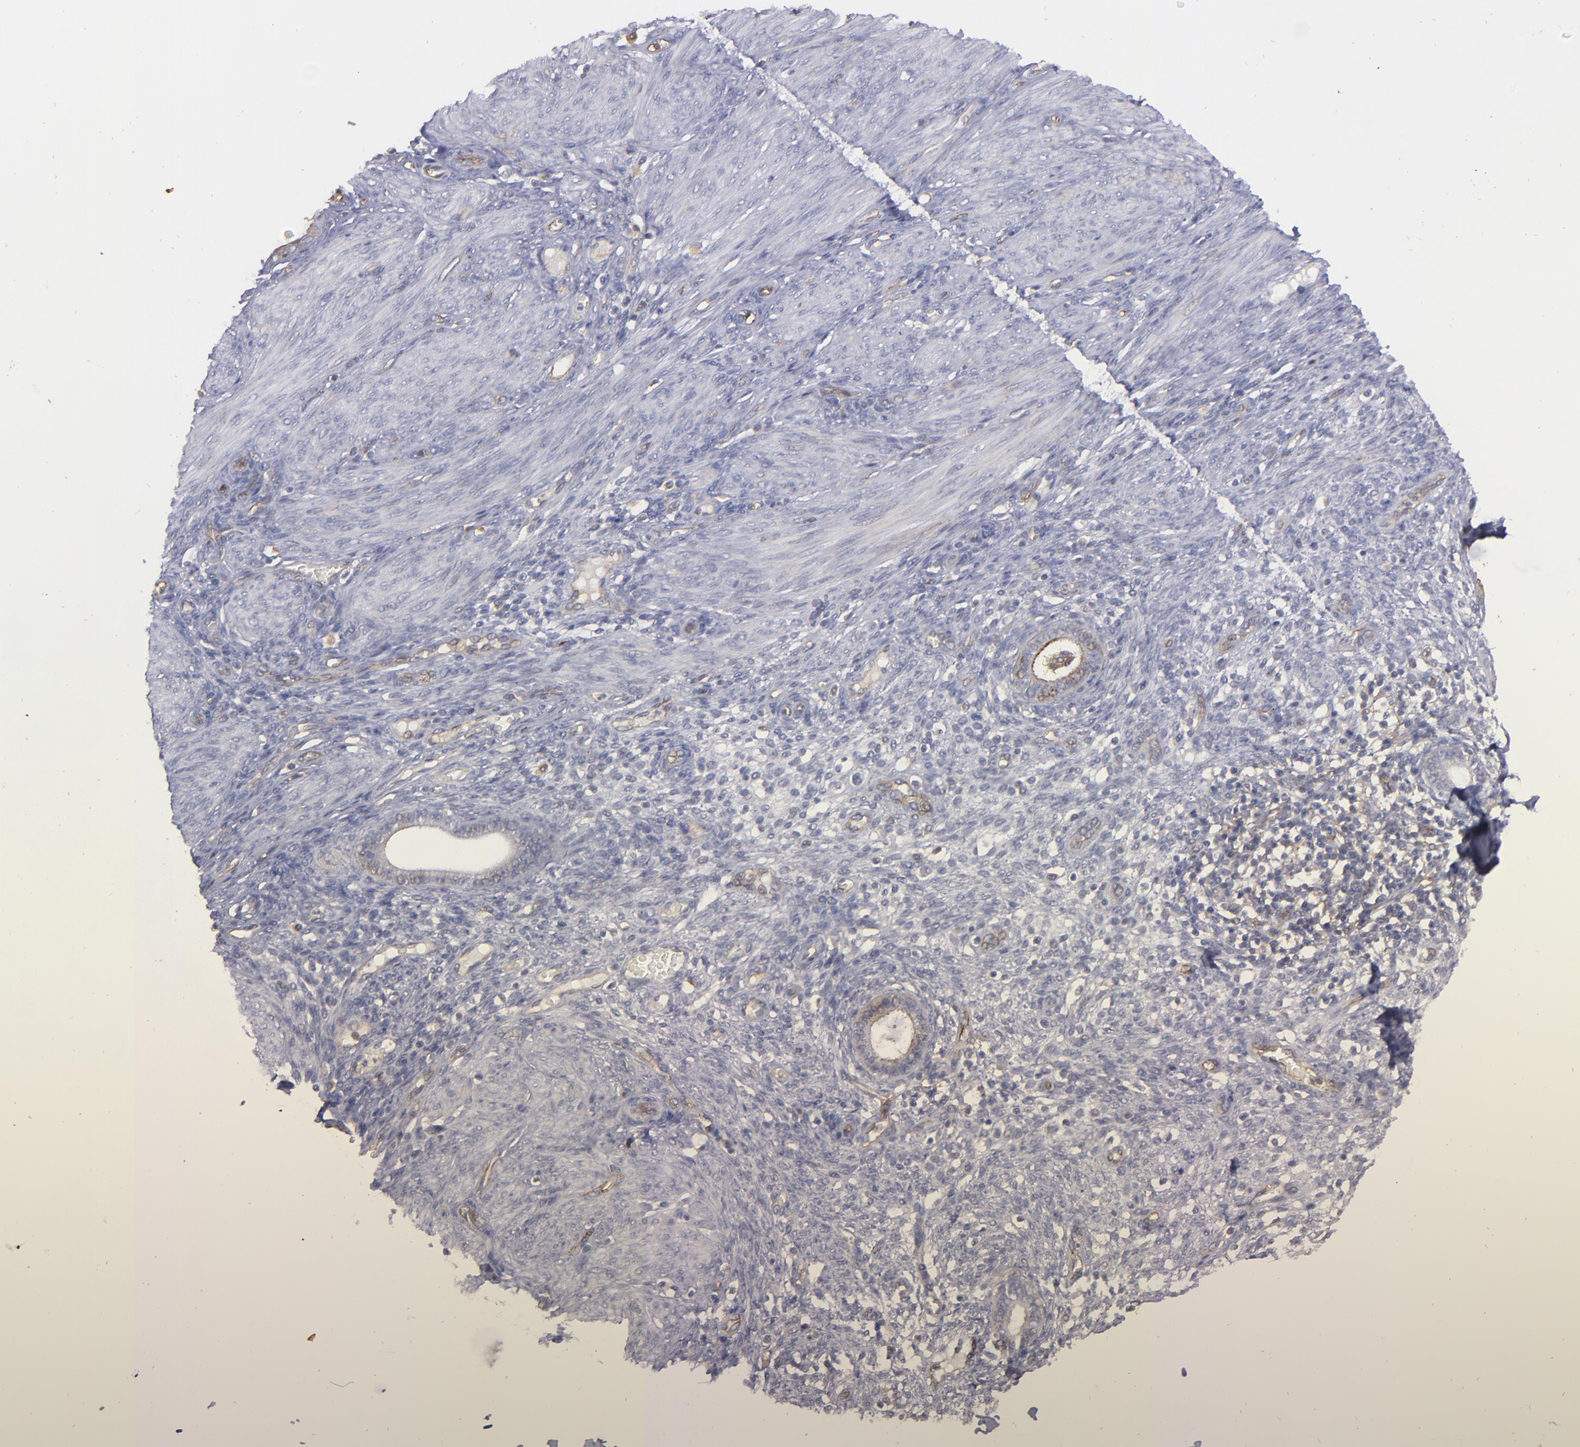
{"staining": {"intensity": "moderate", "quantity": "25%-75%", "location": "cytoplasmic/membranous"}, "tissue": "endometrium", "cell_type": "Cells in endometrial stroma", "image_type": "normal", "snomed": [{"axis": "morphology", "description": "Normal tissue, NOS"}, {"axis": "topography", "description": "Endometrium"}], "caption": "Normal endometrium was stained to show a protein in brown. There is medium levels of moderate cytoplasmic/membranous expression in about 25%-75% of cells in endometrial stroma.", "gene": "ICAM1", "patient": {"sex": "female", "age": 72}}